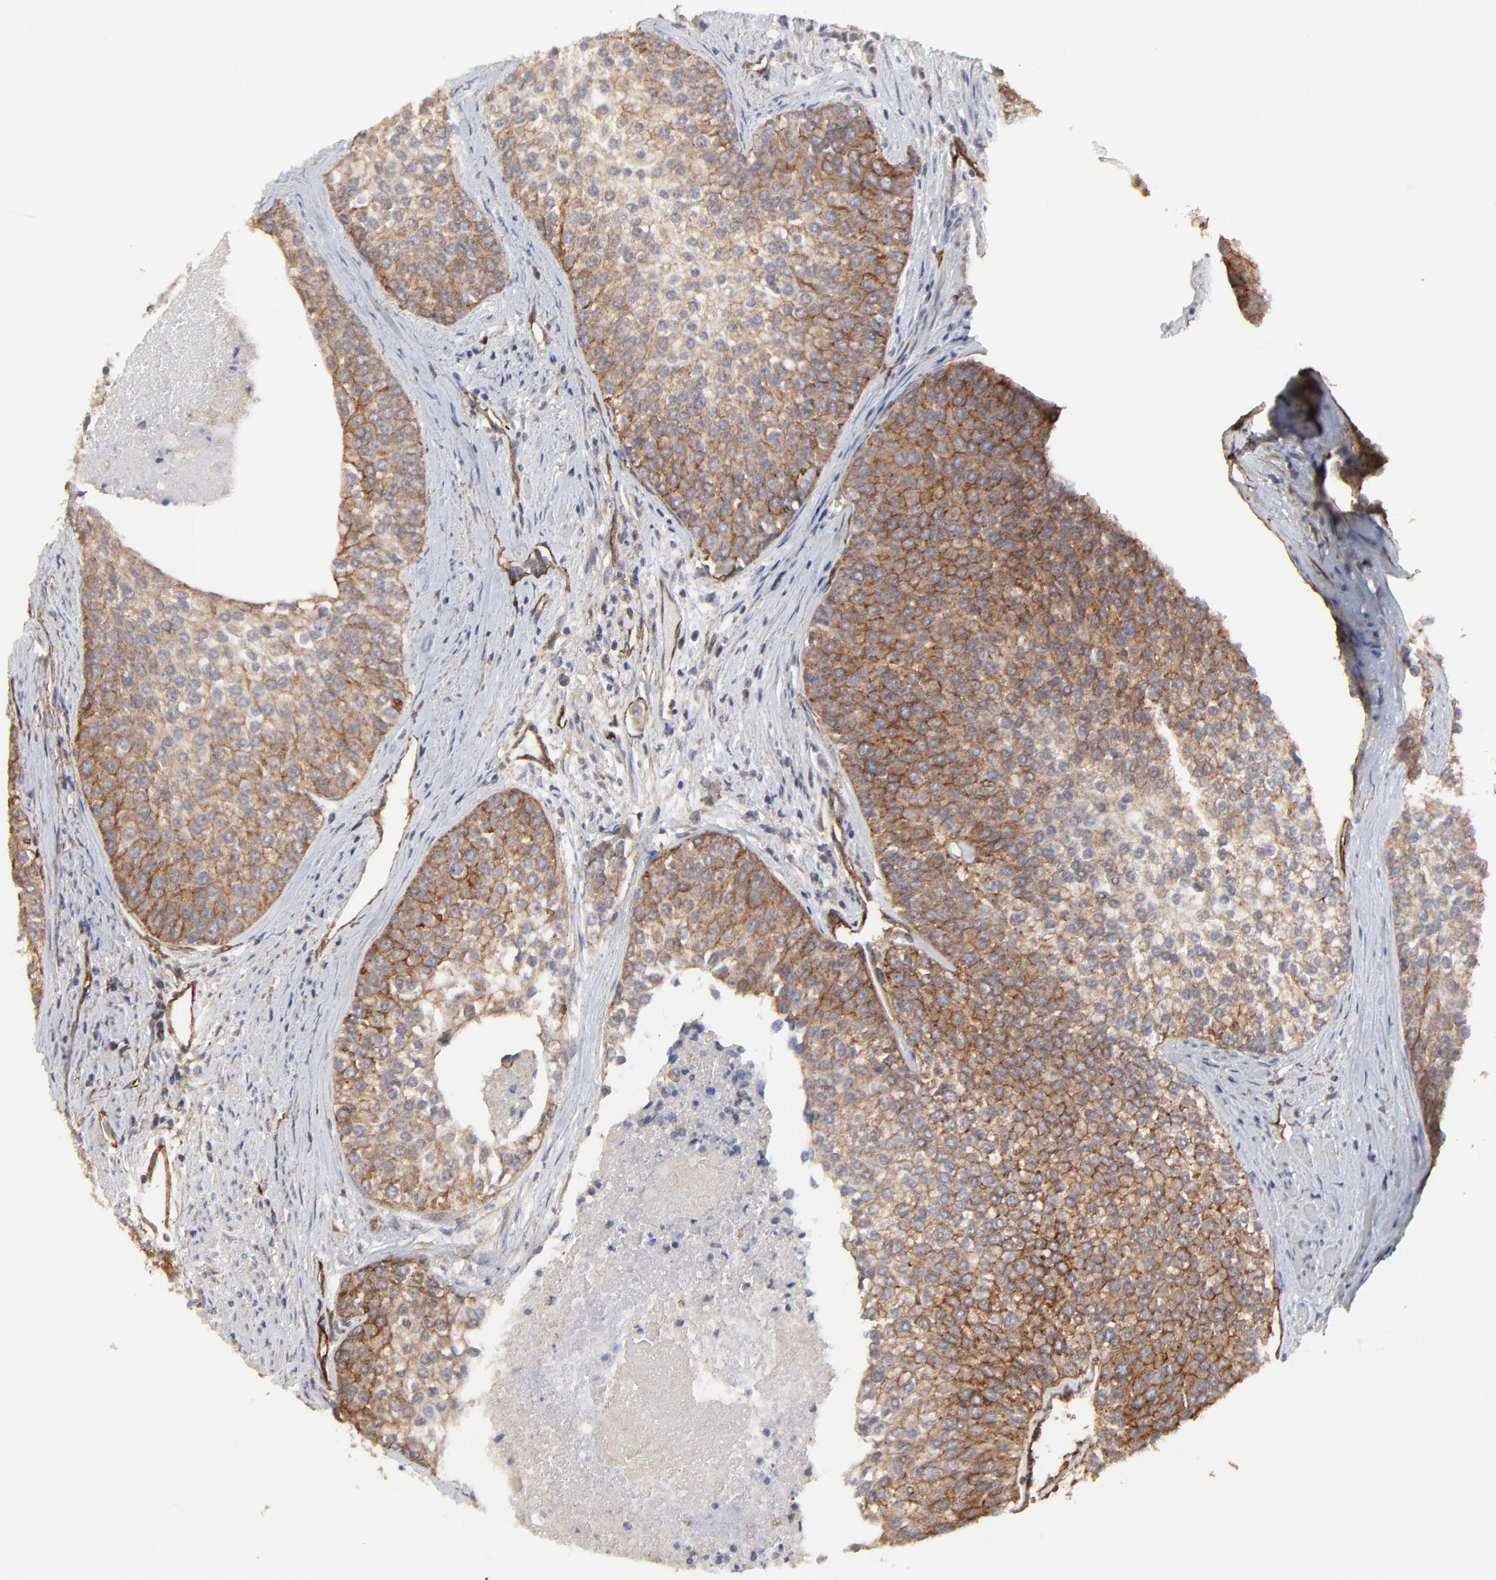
{"staining": {"intensity": "moderate", "quantity": ">75%", "location": "cytoplasmic/membranous"}, "tissue": "urothelial cancer", "cell_type": "Tumor cells", "image_type": "cancer", "snomed": [{"axis": "morphology", "description": "Urothelial carcinoma, Low grade"}, {"axis": "topography", "description": "Urinary bladder"}], "caption": "Protein expression analysis of human urothelial carcinoma (low-grade) reveals moderate cytoplasmic/membranous staining in about >75% of tumor cells.", "gene": "ARMT1", "patient": {"sex": "female", "age": 73}}